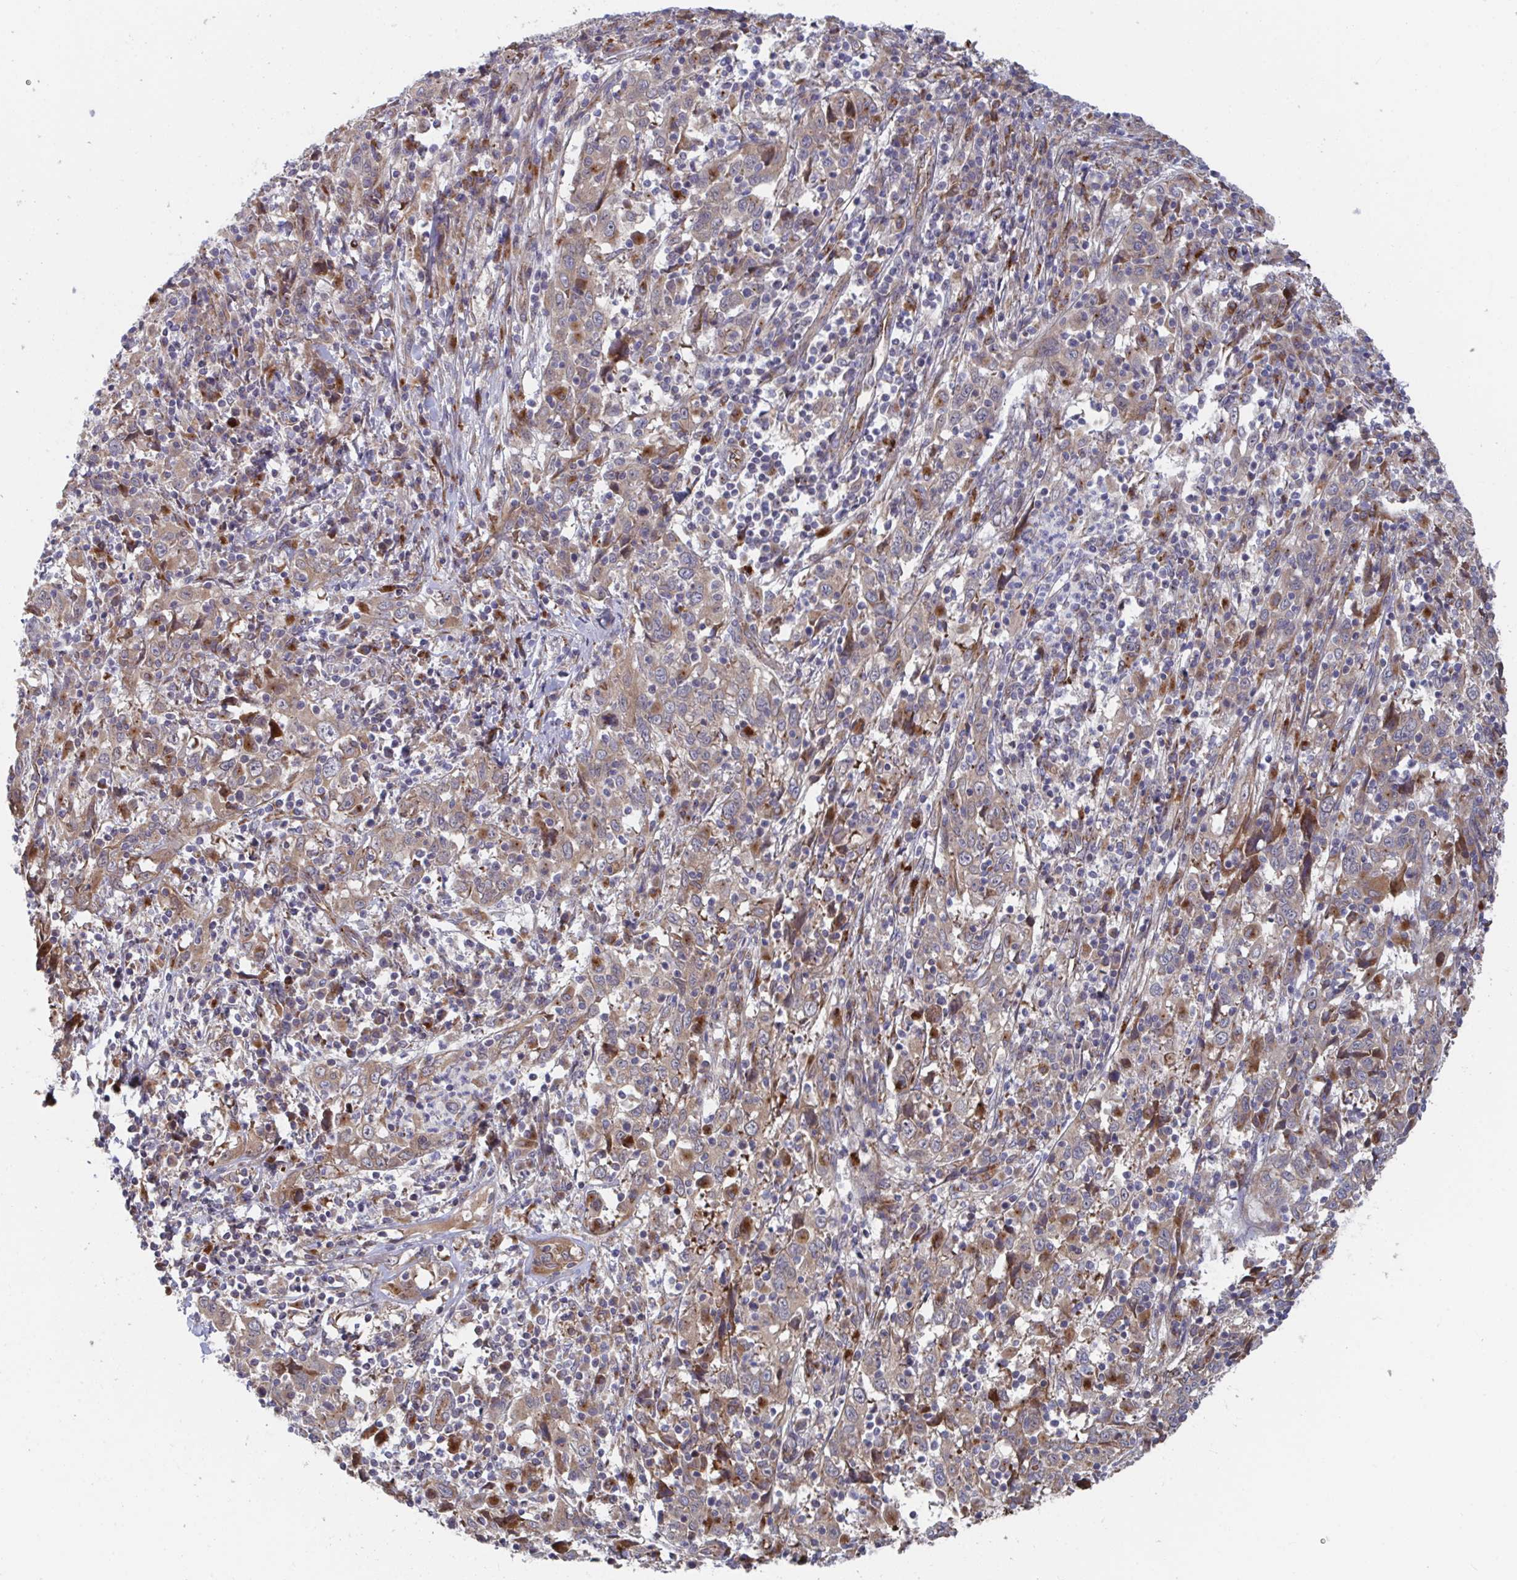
{"staining": {"intensity": "weak", "quantity": ">75%", "location": "cytoplasmic/membranous"}, "tissue": "cervical cancer", "cell_type": "Tumor cells", "image_type": "cancer", "snomed": [{"axis": "morphology", "description": "Squamous cell carcinoma, NOS"}, {"axis": "topography", "description": "Cervix"}], "caption": "Immunohistochemical staining of cervical cancer displays weak cytoplasmic/membranous protein expression in approximately >75% of tumor cells.", "gene": "FJX1", "patient": {"sex": "female", "age": 46}}